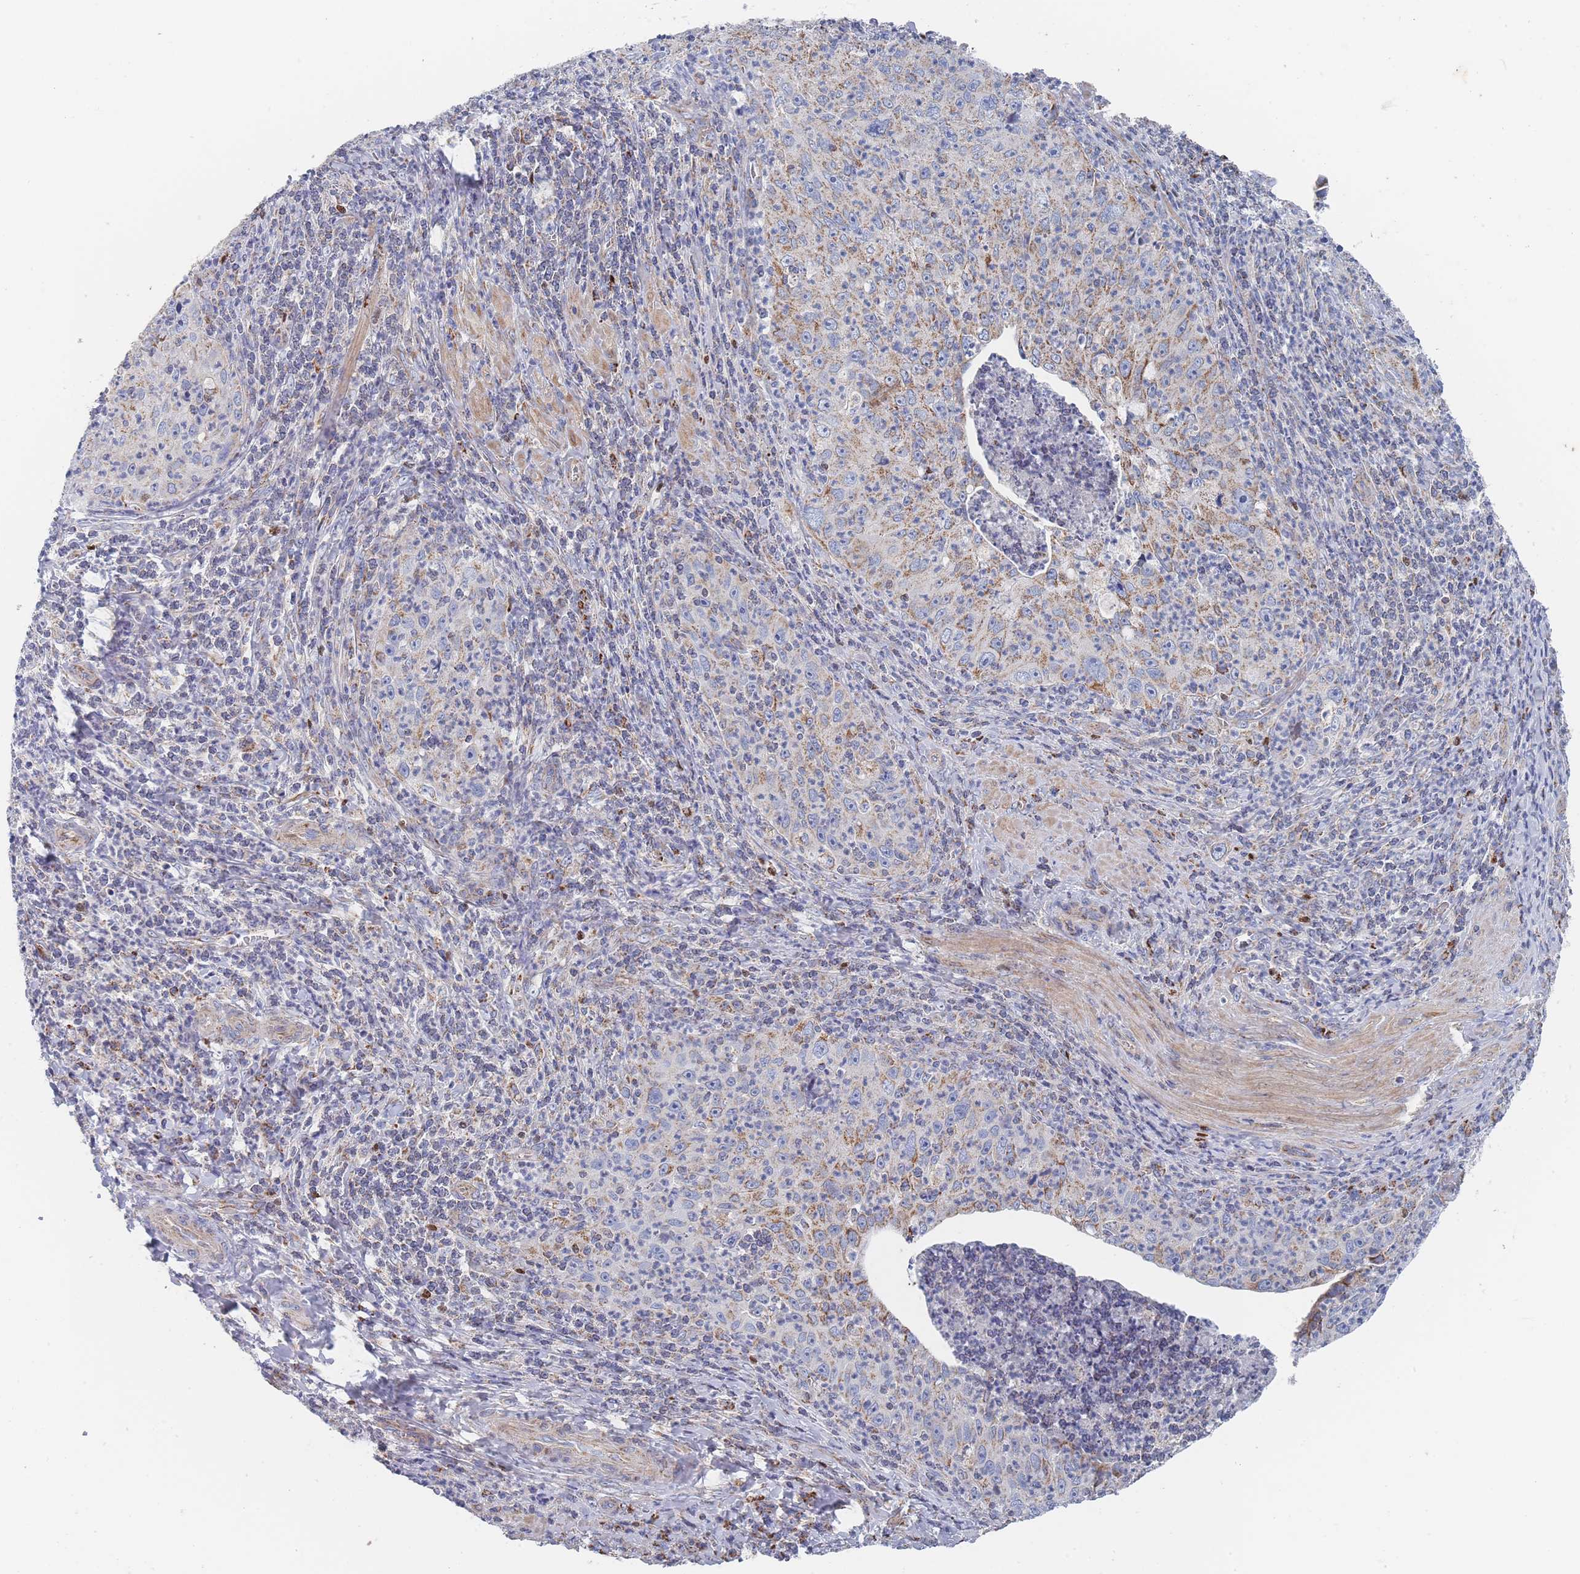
{"staining": {"intensity": "moderate", "quantity": "25%-75%", "location": "cytoplasmic/membranous"}, "tissue": "cervical cancer", "cell_type": "Tumor cells", "image_type": "cancer", "snomed": [{"axis": "morphology", "description": "Squamous cell carcinoma, NOS"}, {"axis": "topography", "description": "Cervix"}], "caption": "Brown immunohistochemical staining in cervical squamous cell carcinoma reveals moderate cytoplasmic/membranous positivity in about 25%-75% of tumor cells.", "gene": "IKZF4", "patient": {"sex": "female", "age": 30}}